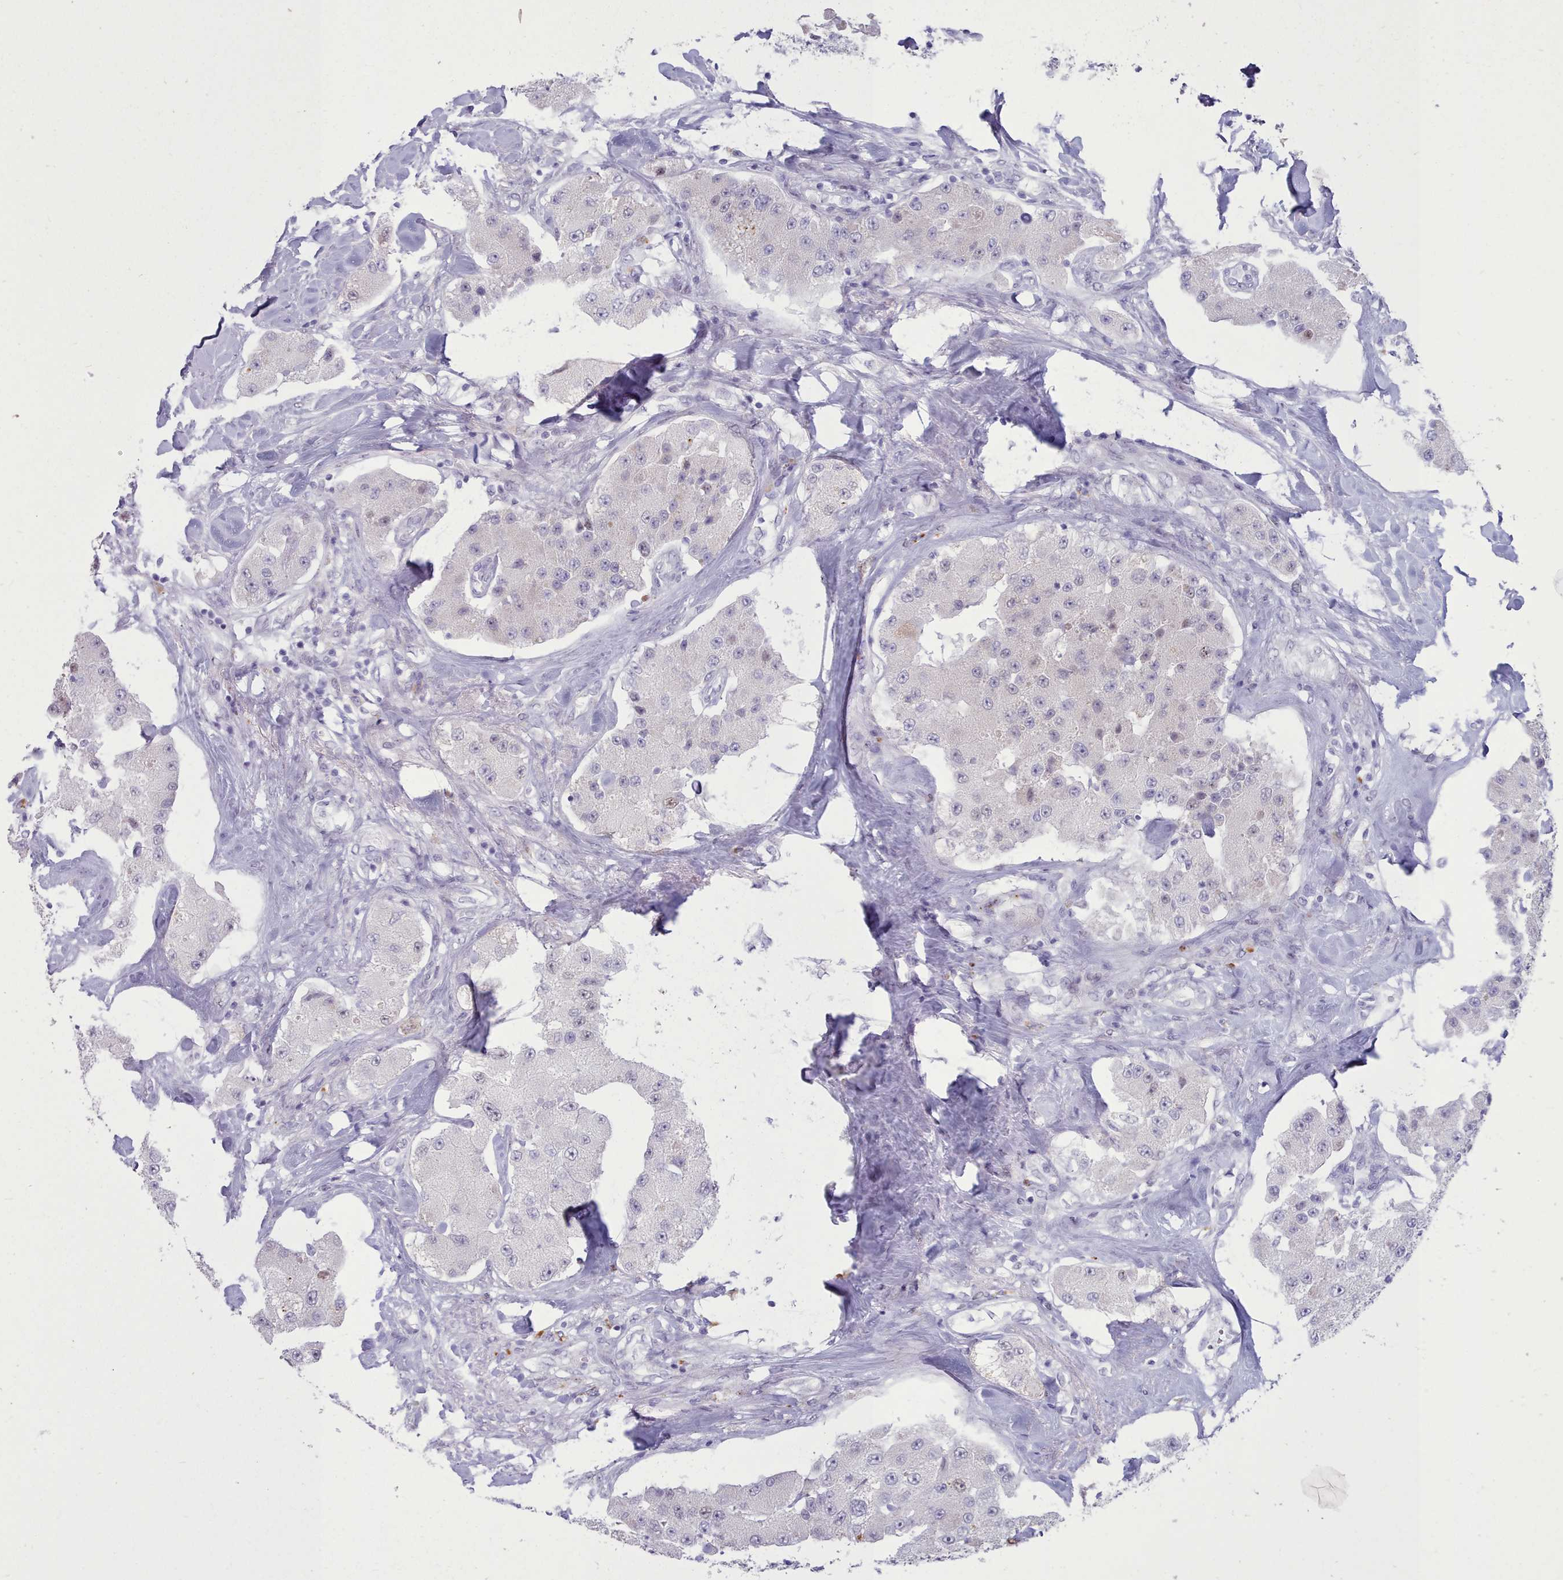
{"staining": {"intensity": "weak", "quantity": "<25%", "location": "nuclear"}, "tissue": "carcinoid", "cell_type": "Tumor cells", "image_type": "cancer", "snomed": [{"axis": "morphology", "description": "Carcinoid, malignant, NOS"}, {"axis": "topography", "description": "Pancreas"}], "caption": "IHC histopathology image of carcinoid stained for a protein (brown), which exhibits no positivity in tumor cells.", "gene": "TMEM253", "patient": {"sex": "male", "age": 41}}